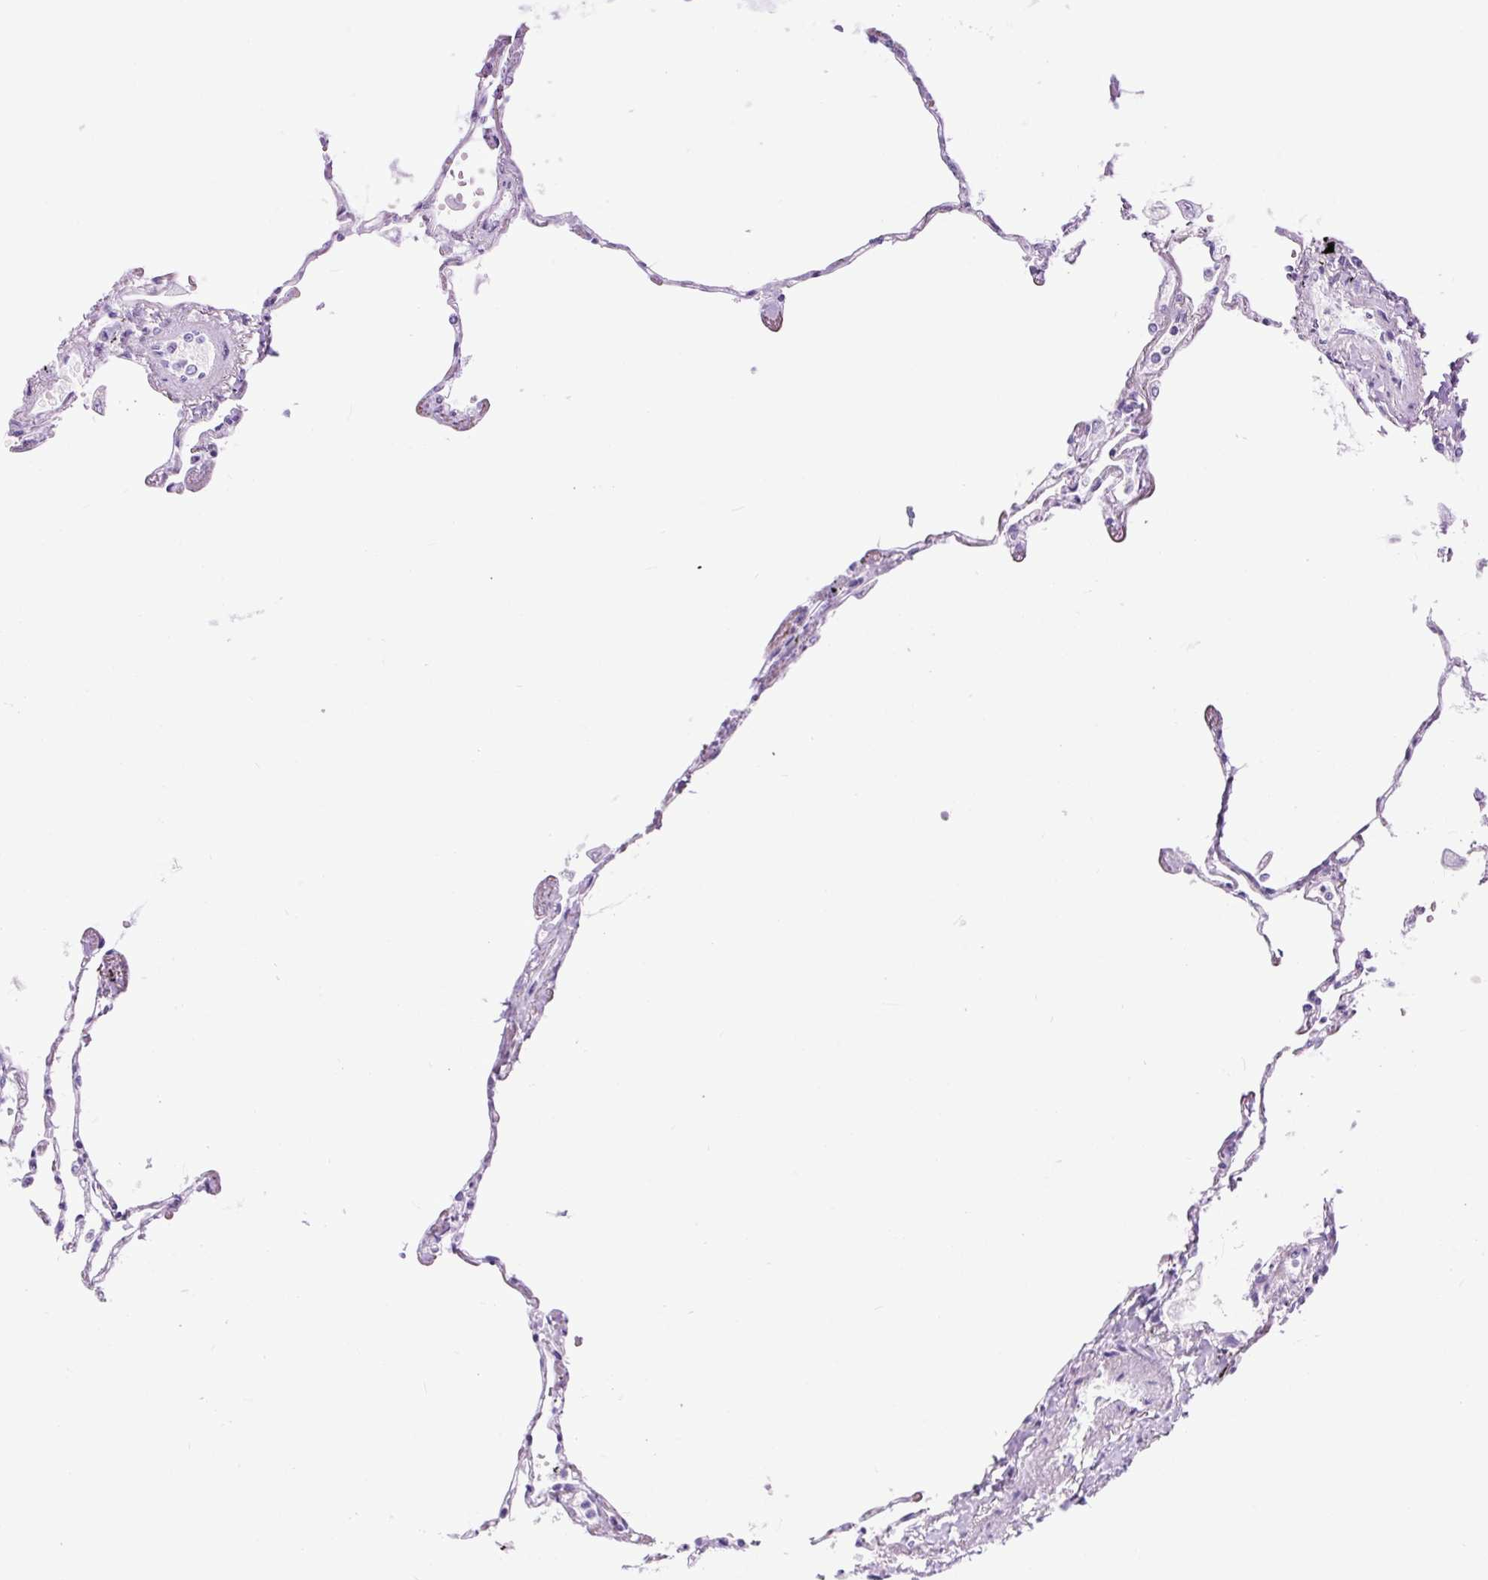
{"staining": {"intensity": "negative", "quantity": "none", "location": "none"}, "tissue": "lung", "cell_type": "Alveolar cells", "image_type": "normal", "snomed": [{"axis": "morphology", "description": "Normal tissue, NOS"}, {"axis": "topography", "description": "Lung"}], "caption": "Alveolar cells are negative for protein expression in benign human lung. The staining was performed using DAB (3,3'-diaminobenzidine) to visualize the protein expression in brown, while the nuclei were stained in blue with hematoxylin (Magnification: 20x).", "gene": "RACGAP1", "patient": {"sex": "female", "age": 67}}